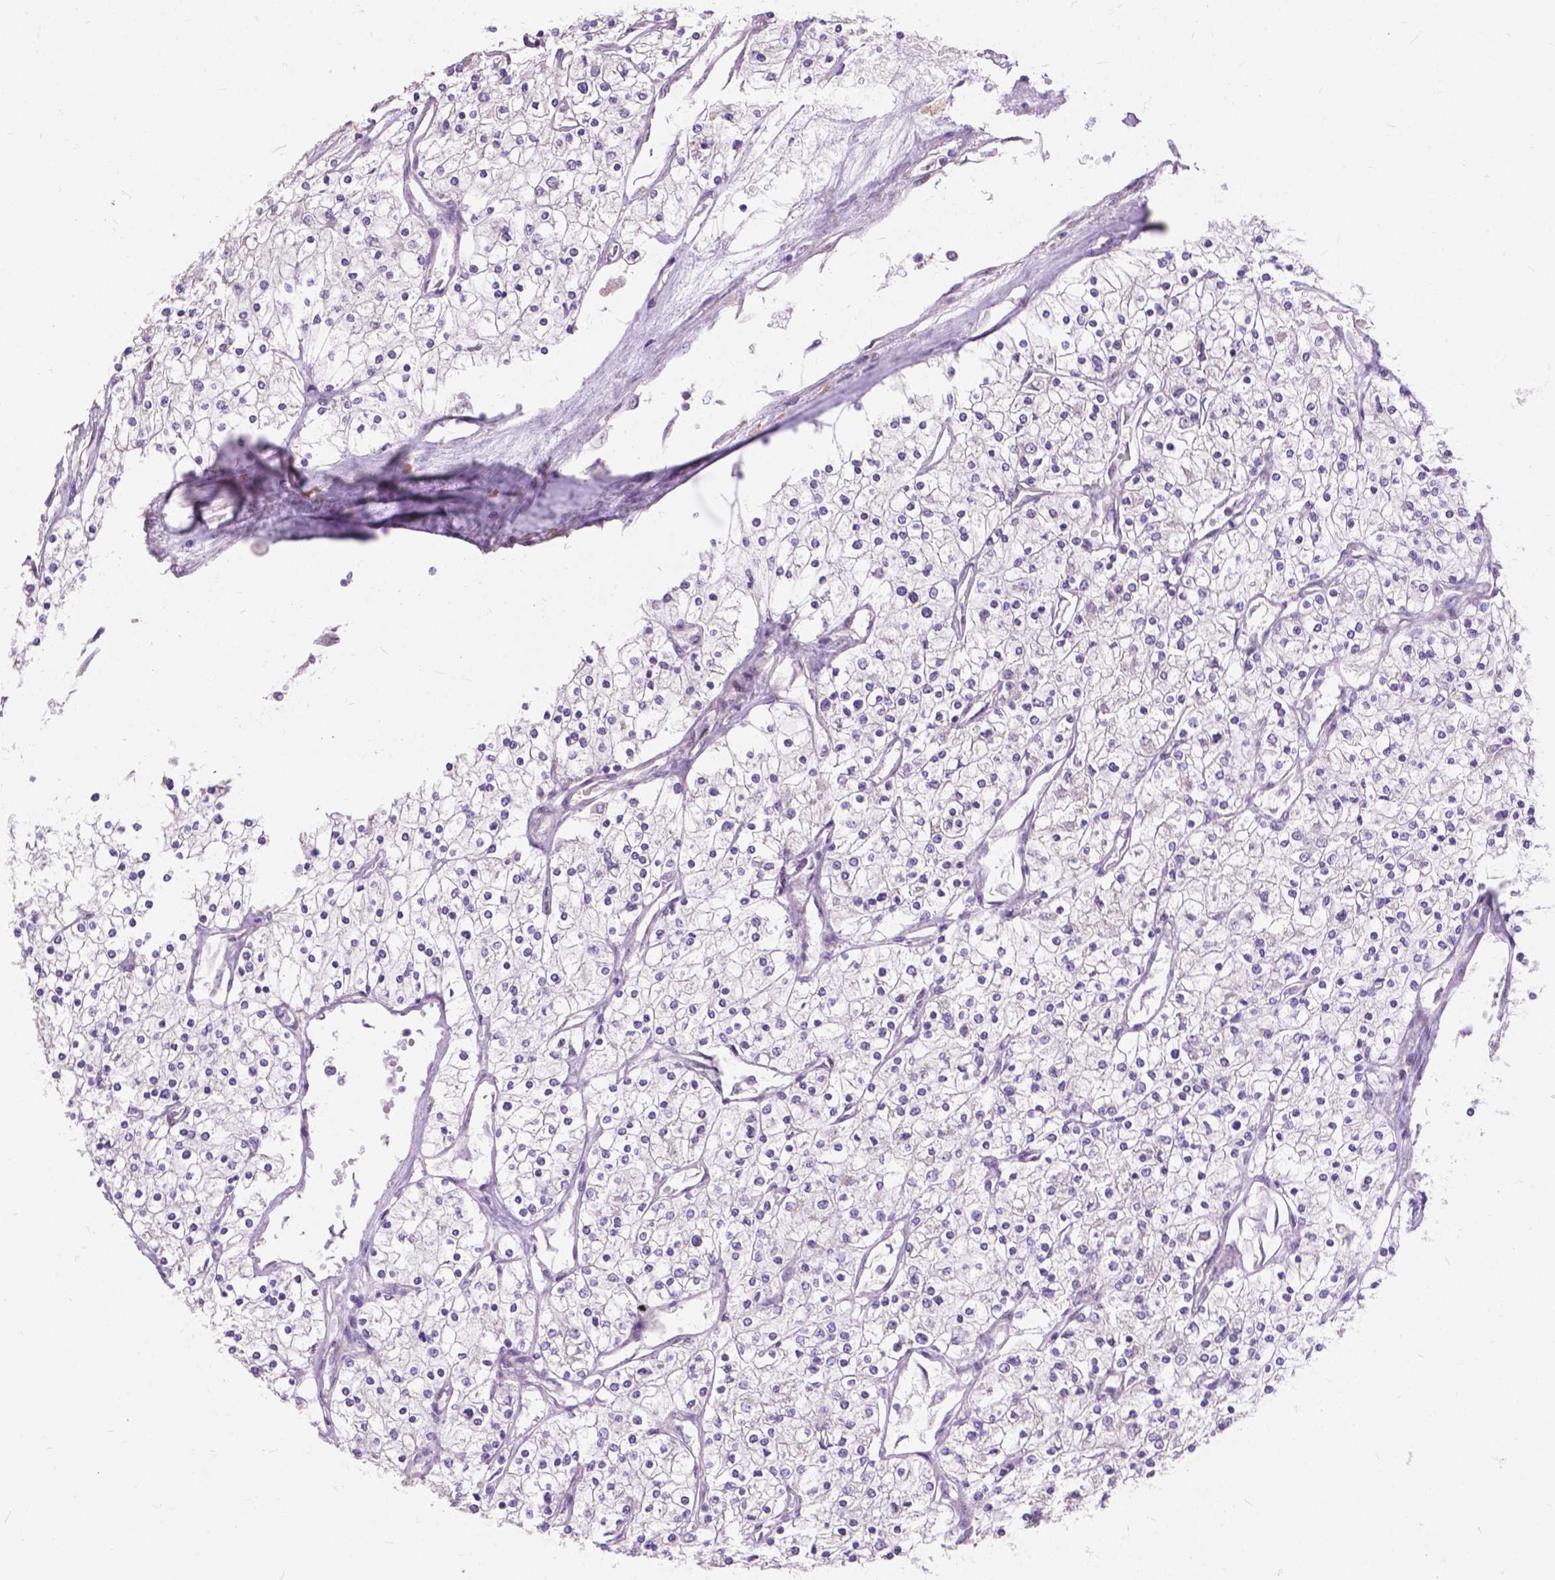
{"staining": {"intensity": "negative", "quantity": "none", "location": "none"}, "tissue": "renal cancer", "cell_type": "Tumor cells", "image_type": "cancer", "snomed": [{"axis": "morphology", "description": "Adenocarcinoma, NOS"}, {"axis": "topography", "description": "Kidney"}], "caption": "There is no significant positivity in tumor cells of adenocarcinoma (renal).", "gene": "MYH14", "patient": {"sex": "male", "age": 80}}